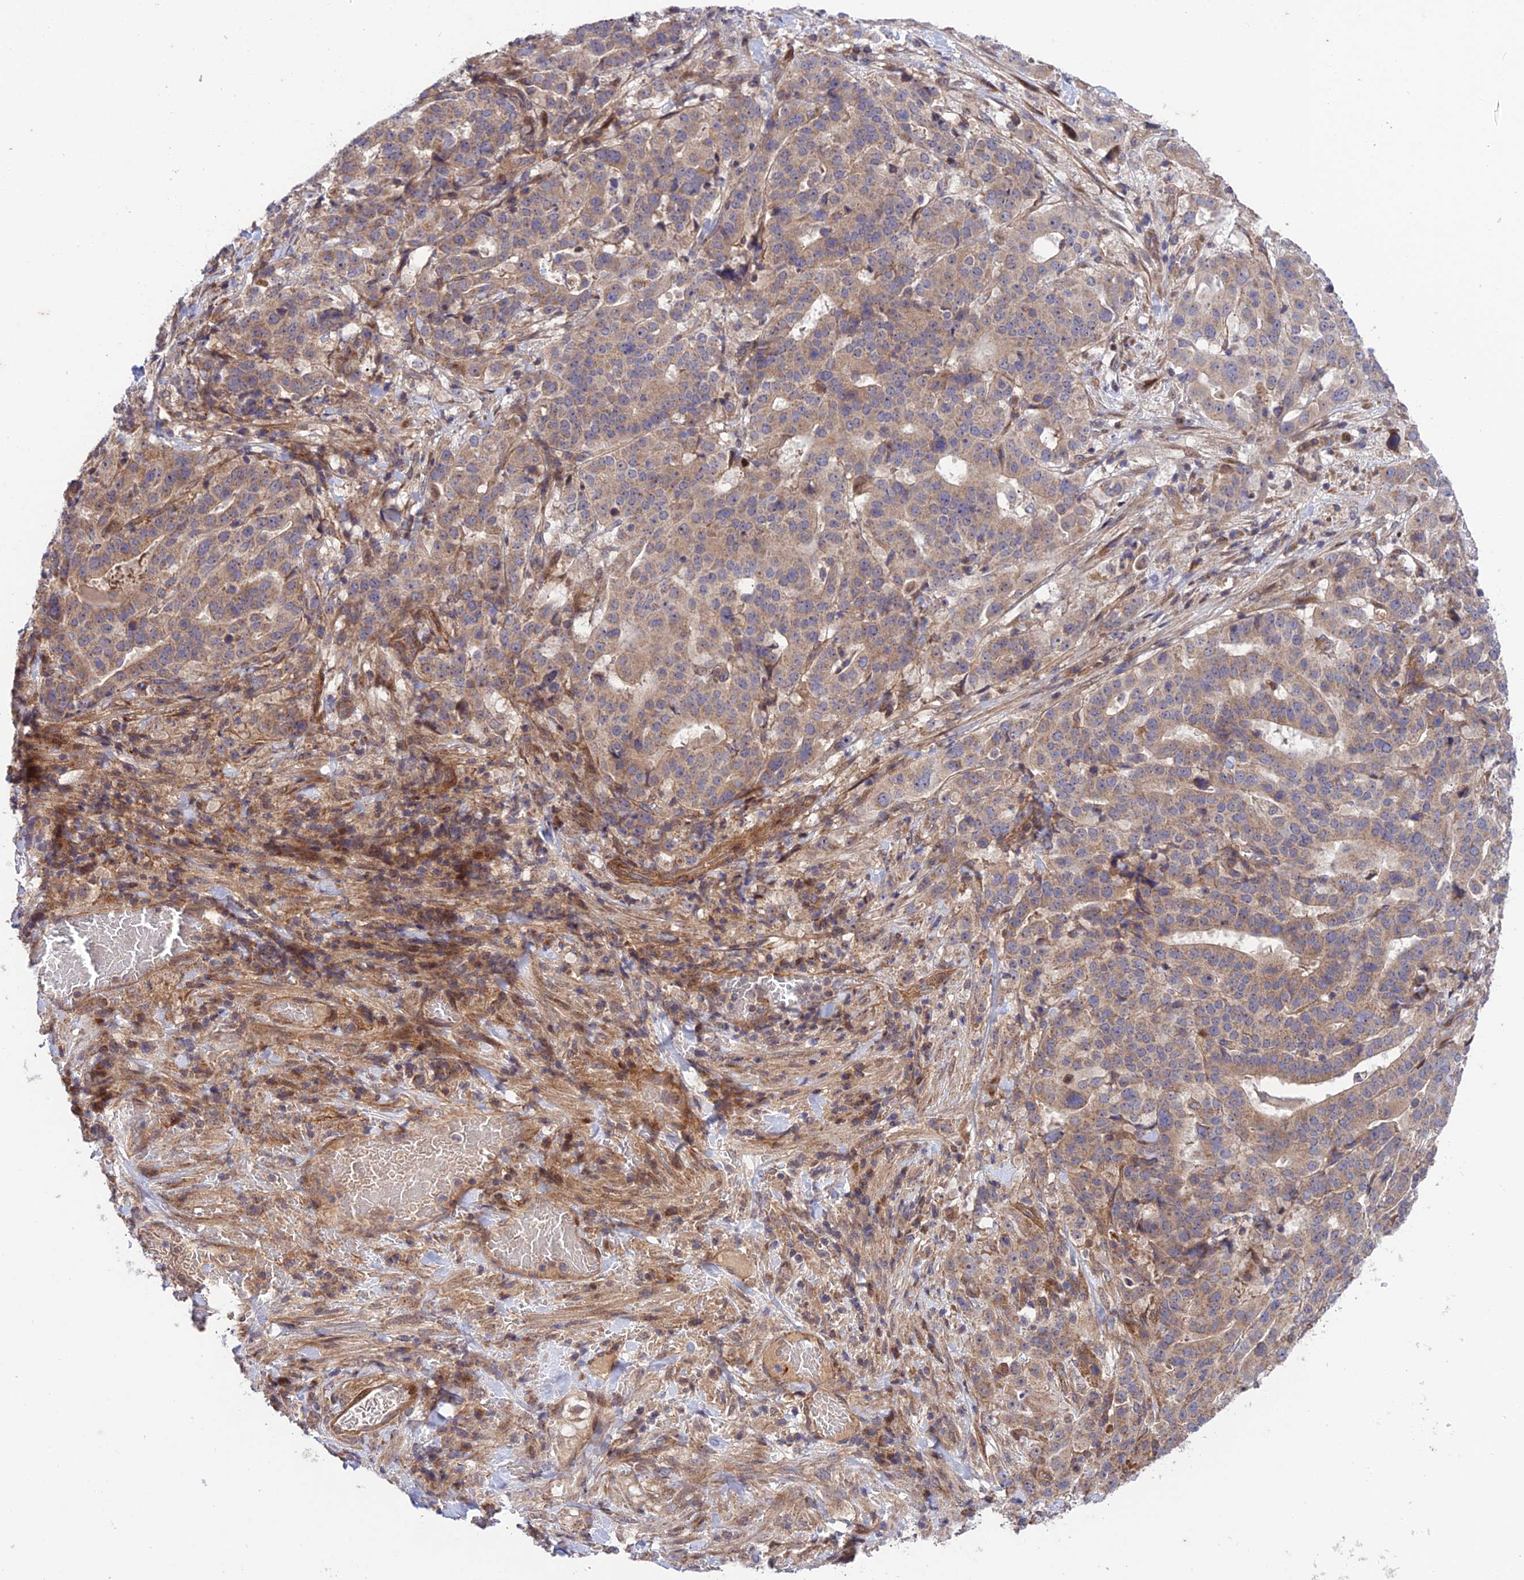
{"staining": {"intensity": "weak", "quantity": "25%-75%", "location": "cytoplasmic/membranous"}, "tissue": "stomach cancer", "cell_type": "Tumor cells", "image_type": "cancer", "snomed": [{"axis": "morphology", "description": "Adenocarcinoma, NOS"}, {"axis": "topography", "description": "Stomach"}], "caption": "Immunohistochemistry photomicrograph of human adenocarcinoma (stomach) stained for a protein (brown), which displays low levels of weak cytoplasmic/membranous staining in about 25%-75% of tumor cells.", "gene": "PLEKHG2", "patient": {"sex": "male", "age": 48}}